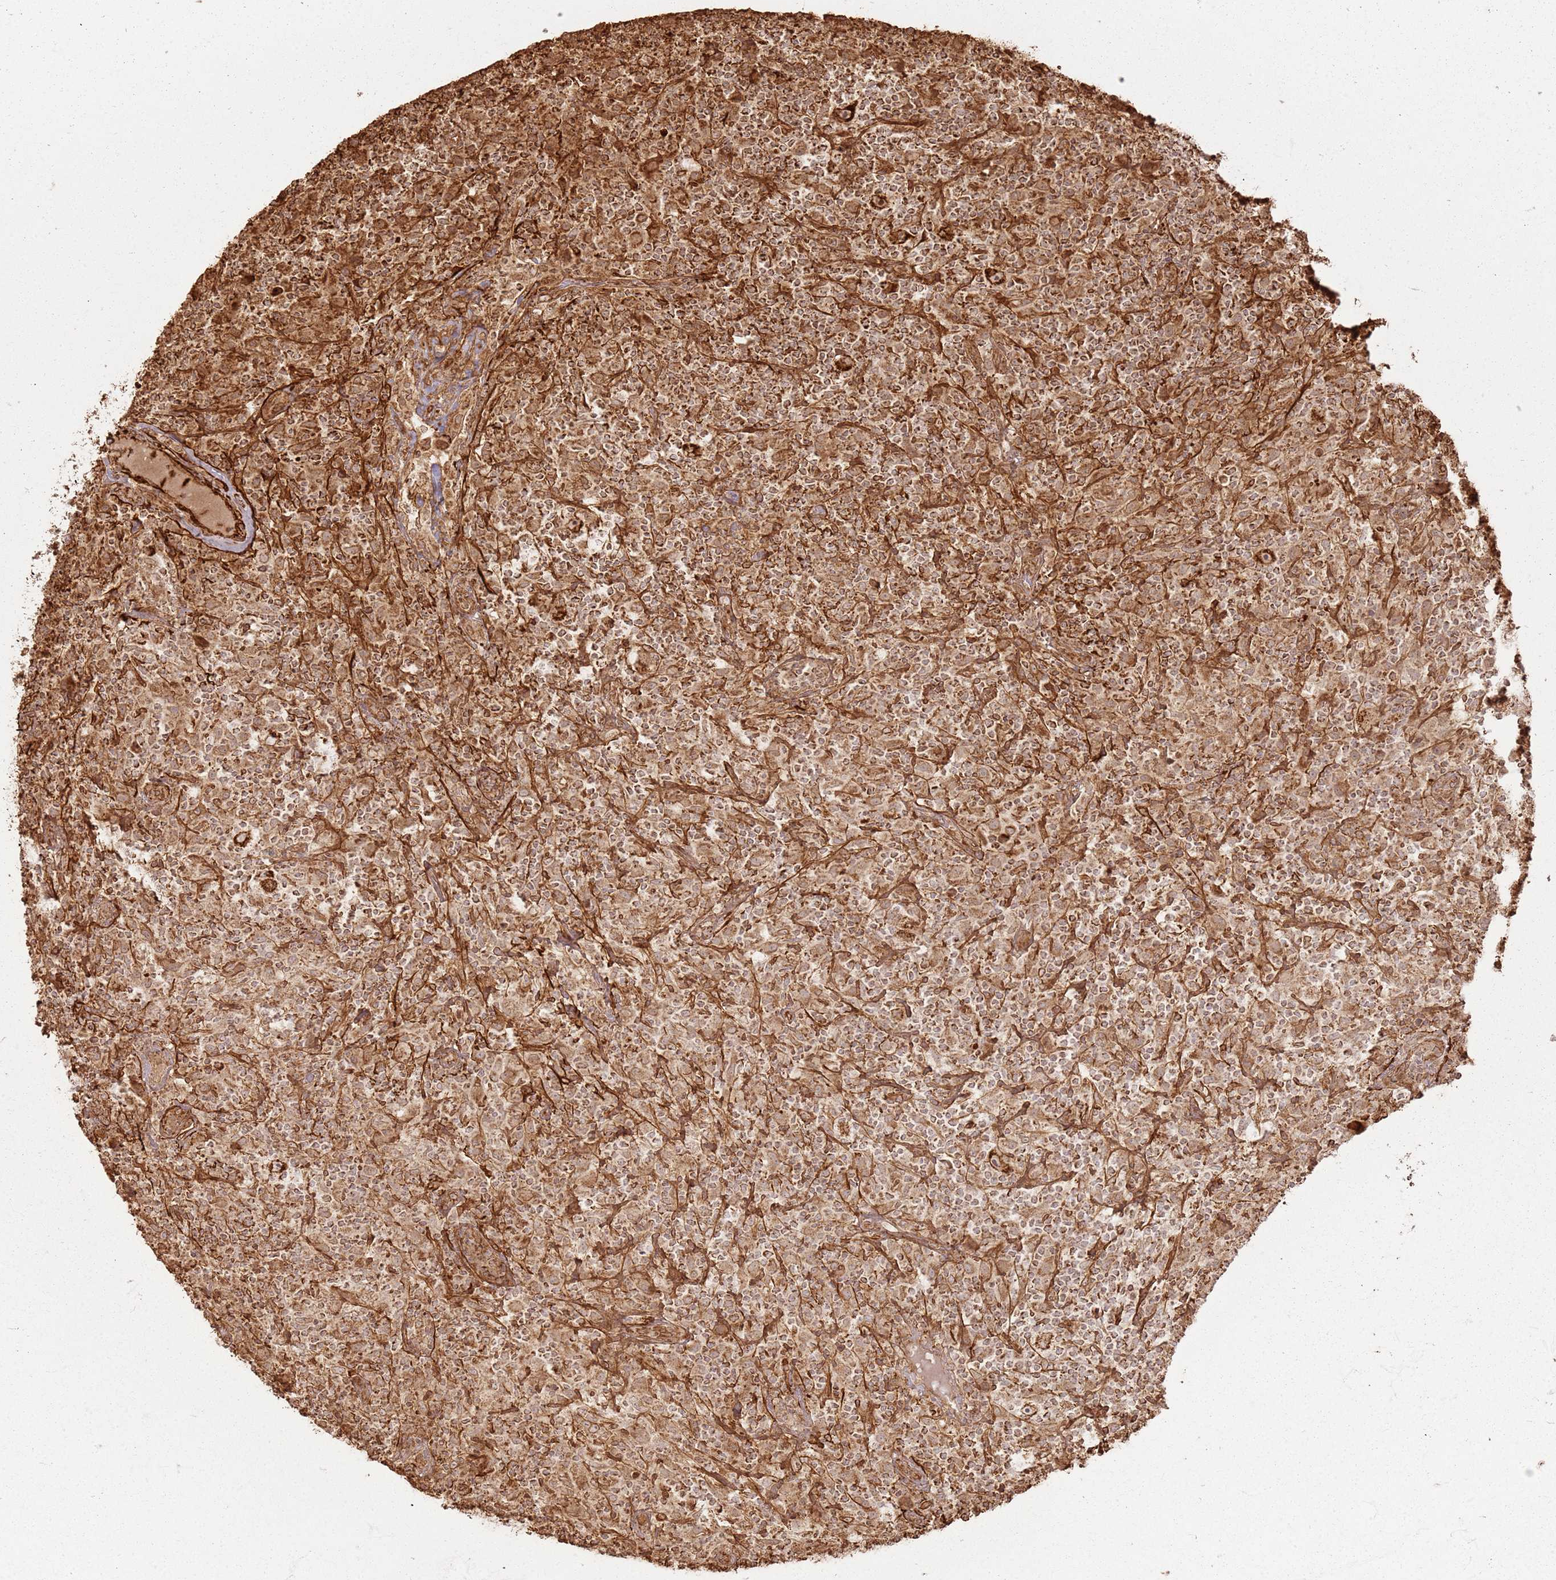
{"staining": {"intensity": "strong", "quantity": ">75%", "location": "cytoplasmic/membranous"}, "tissue": "lymphoma", "cell_type": "Tumor cells", "image_type": "cancer", "snomed": [{"axis": "morphology", "description": "Hodgkin's disease, NOS"}, {"axis": "topography", "description": "Lymph node"}], "caption": "Immunohistochemical staining of human lymphoma displays high levels of strong cytoplasmic/membranous positivity in approximately >75% of tumor cells. (Brightfield microscopy of DAB IHC at high magnification).", "gene": "DDX59", "patient": {"sex": "male", "age": 70}}